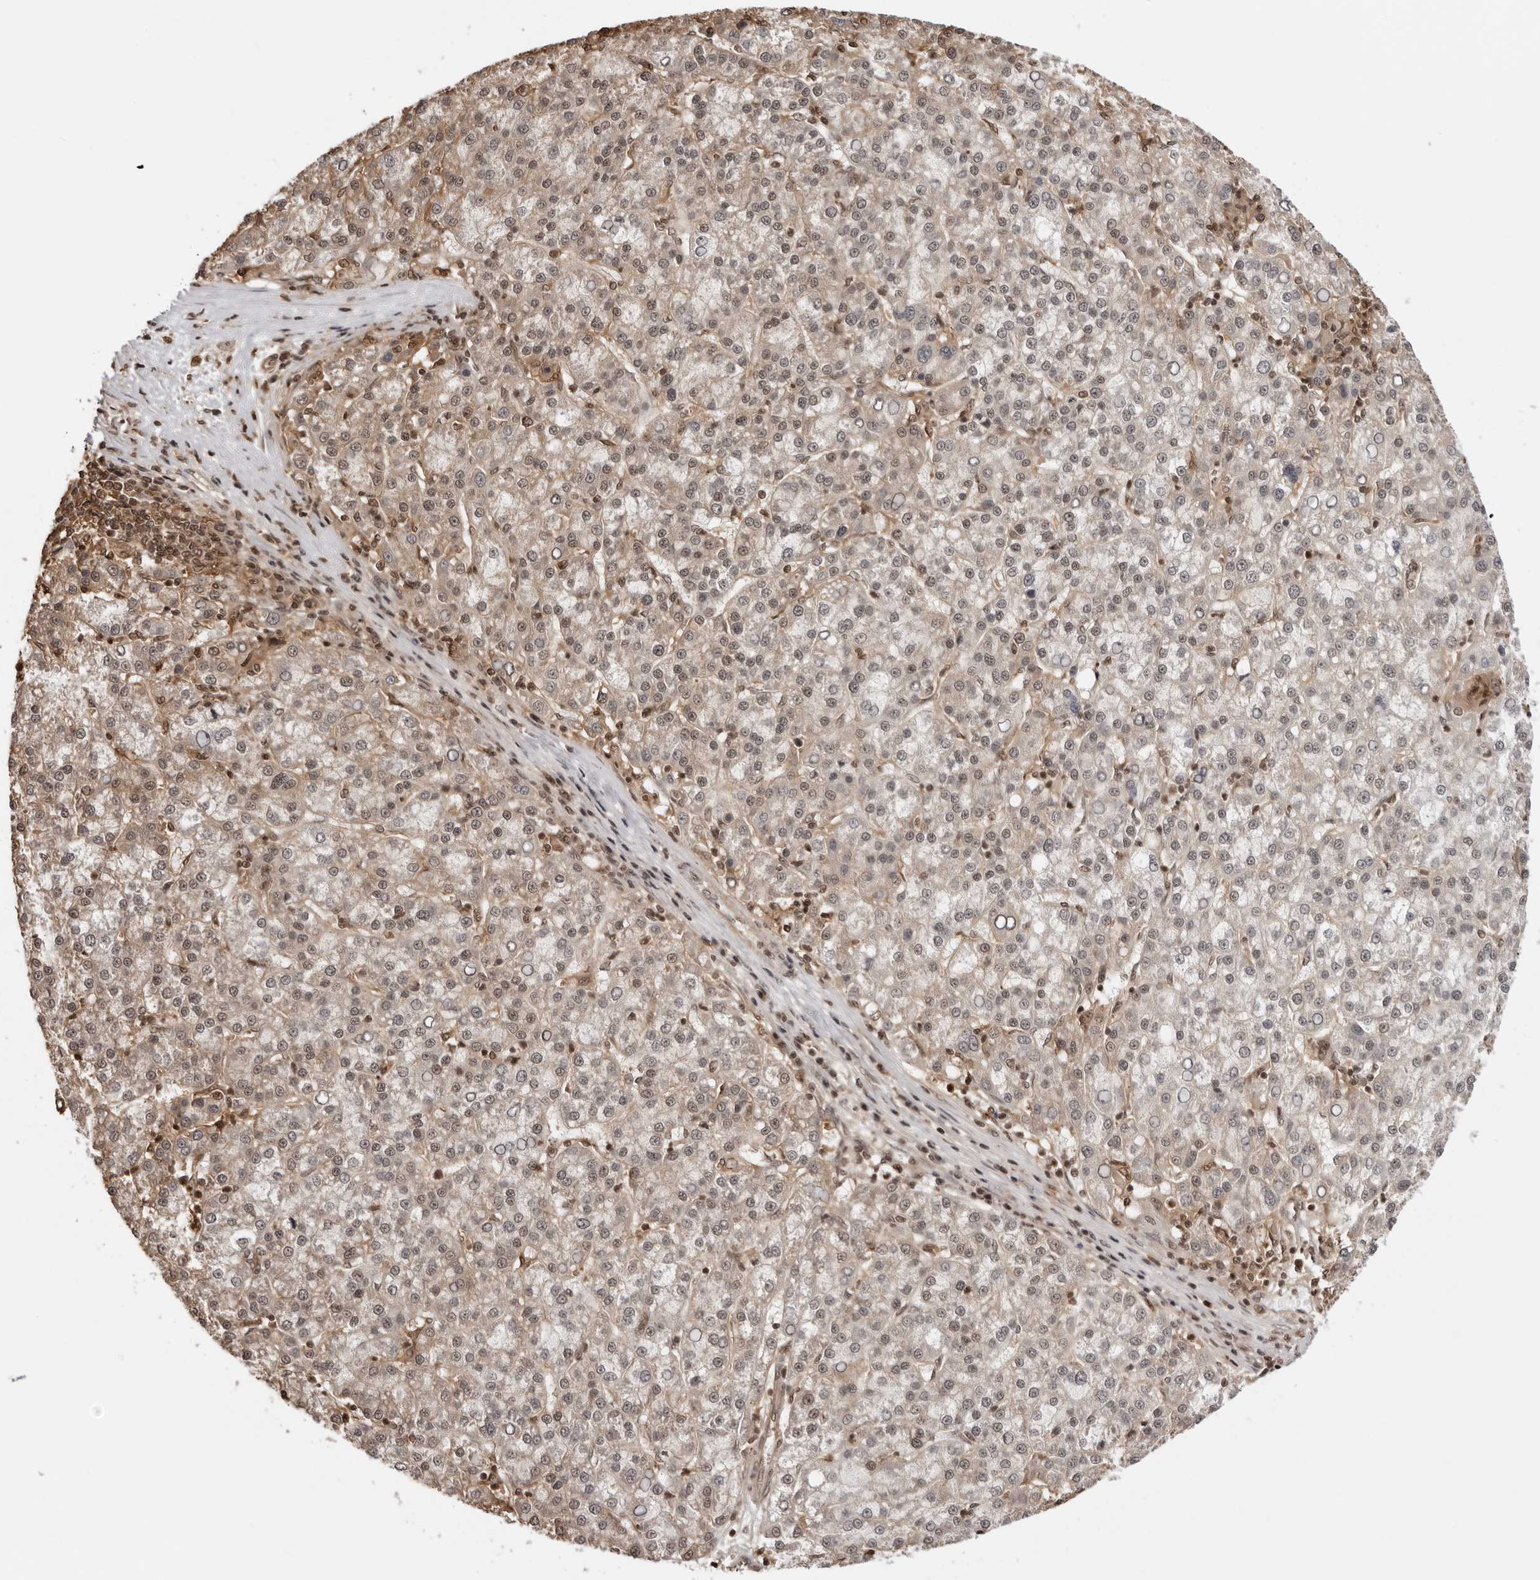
{"staining": {"intensity": "weak", "quantity": "25%-75%", "location": "cytoplasmic/membranous,nuclear"}, "tissue": "liver cancer", "cell_type": "Tumor cells", "image_type": "cancer", "snomed": [{"axis": "morphology", "description": "Carcinoma, Hepatocellular, NOS"}, {"axis": "topography", "description": "Liver"}], "caption": "An immunohistochemistry micrograph of neoplastic tissue is shown. Protein staining in brown shows weak cytoplasmic/membranous and nuclear positivity in liver cancer within tumor cells.", "gene": "SDE2", "patient": {"sex": "female", "age": 58}}